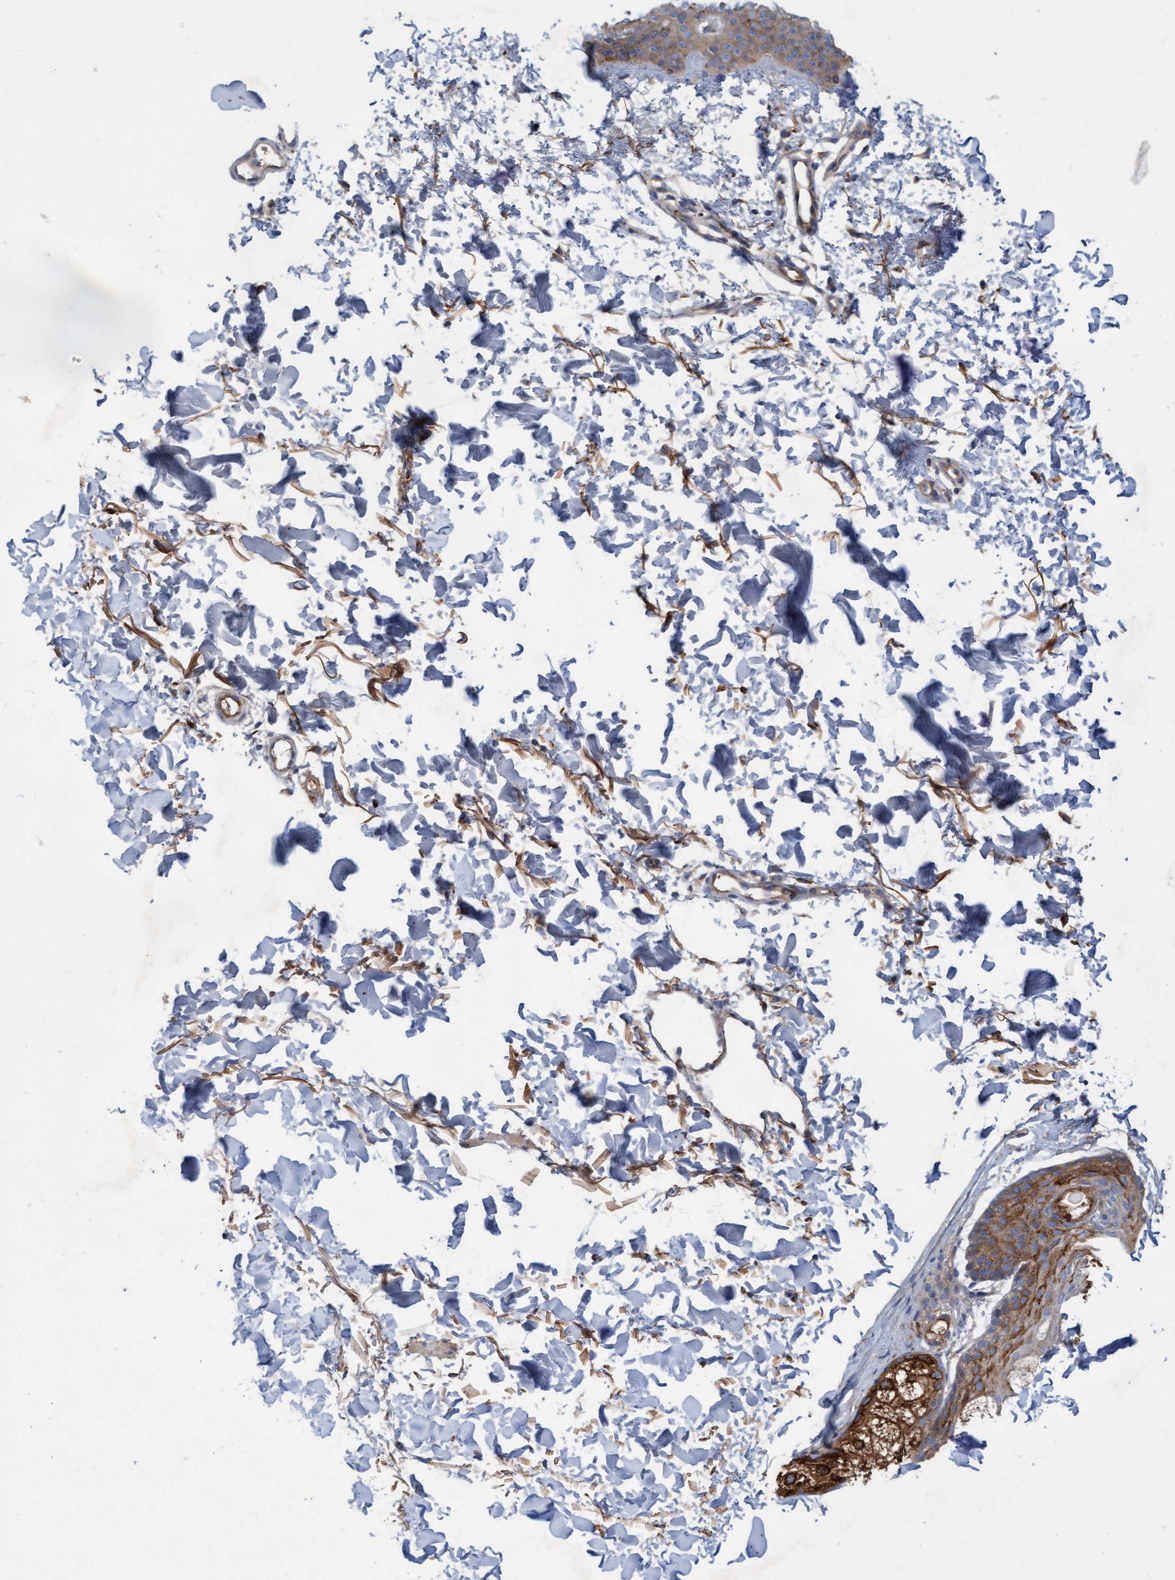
{"staining": {"intensity": "negative", "quantity": "none", "location": "none"}, "tissue": "skin", "cell_type": "Fibroblasts", "image_type": "normal", "snomed": [{"axis": "morphology", "description": "Normal tissue, NOS"}, {"axis": "morphology", "description": "Malignant melanoma, NOS"}, {"axis": "topography", "description": "Skin"}], "caption": "The image demonstrates no staining of fibroblasts in unremarkable skin.", "gene": "DDHD2", "patient": {"sex": "male", "age": 83}}